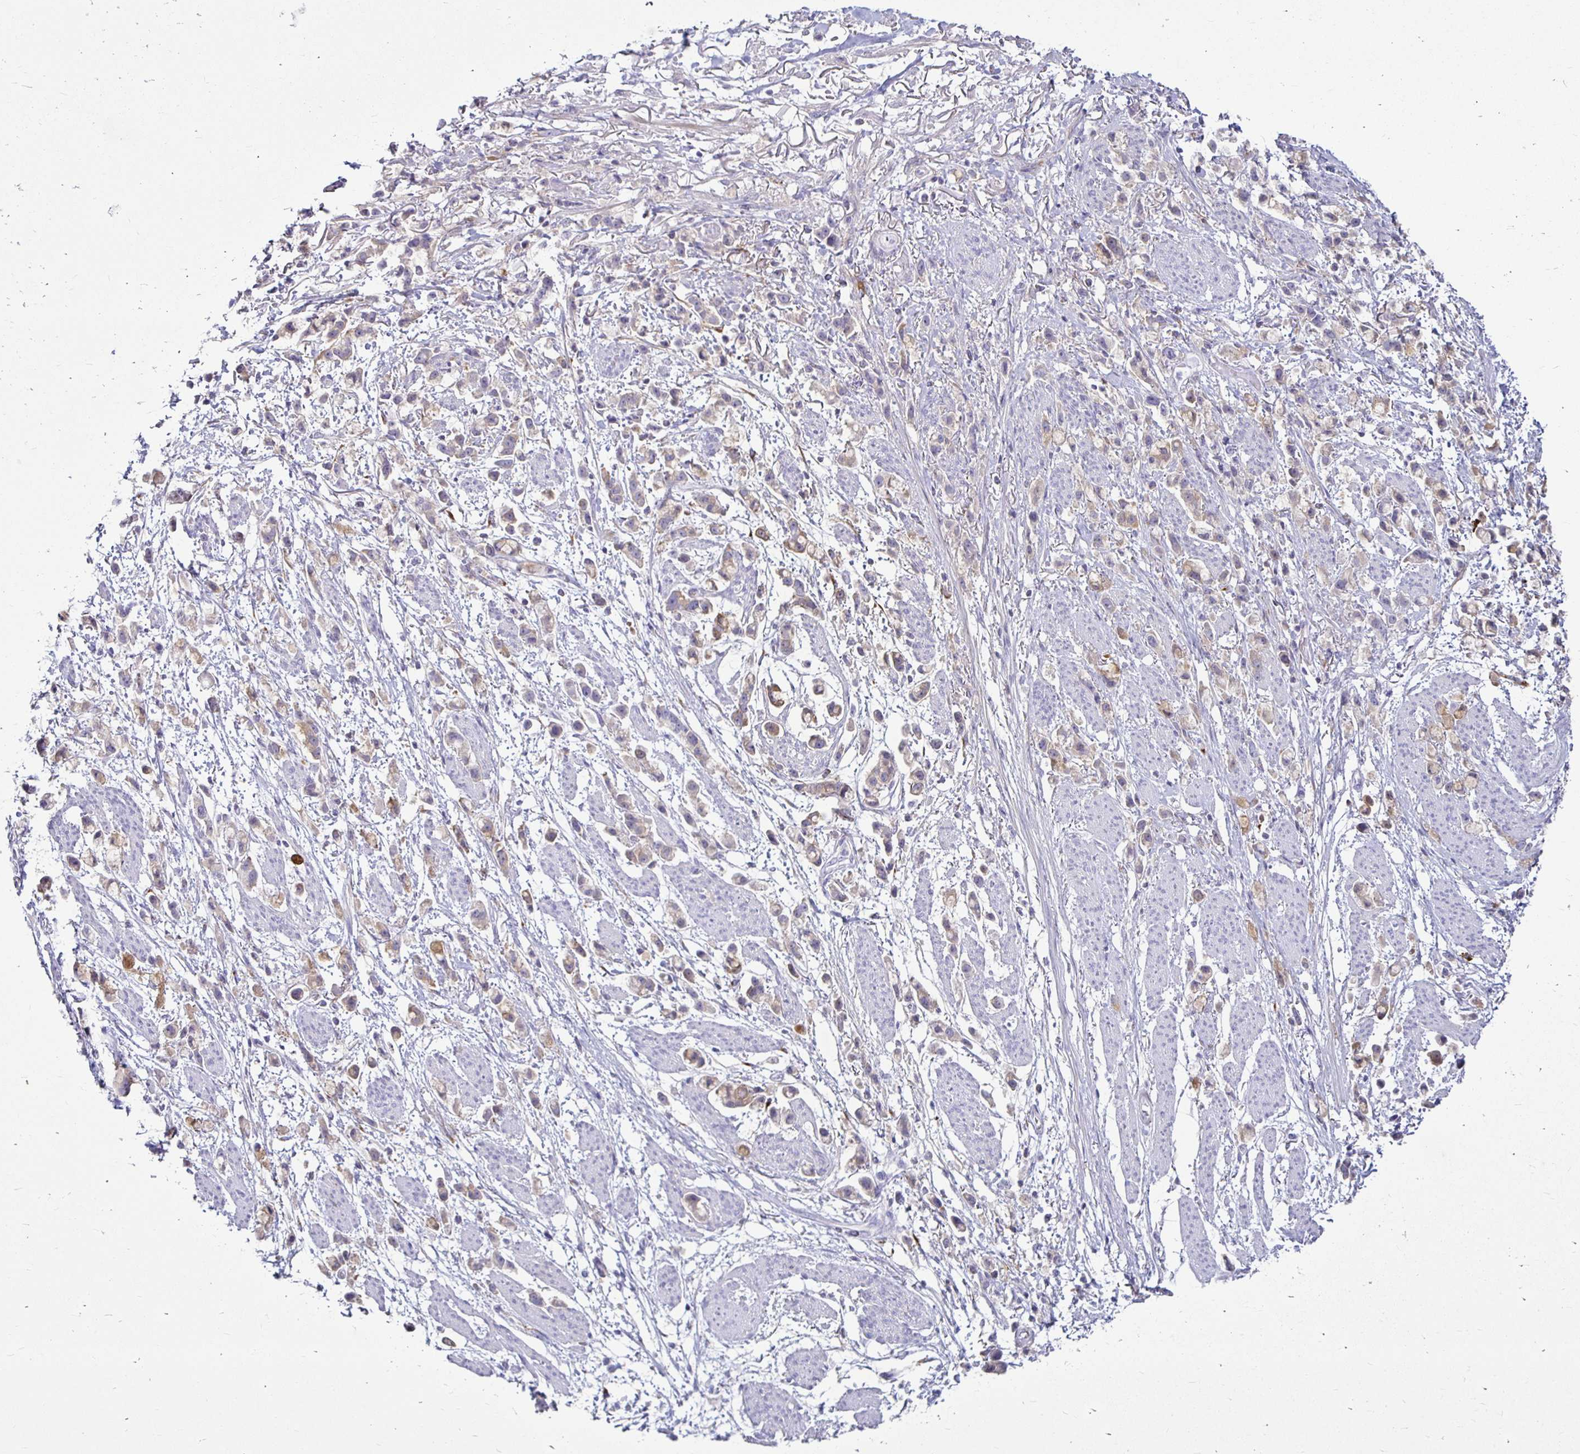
{"staining": {"intensity": "weak", "quantity": "25%-75%", "location": "cytoplasmic/membranous"}, "tissue": "stomach cancer", "cell_type": "Tumor cells", "image_type": "cancer", "snomed": [{"axis": "morphology", "description": "Adenocarcinoma, NOS"}, {"axis": "topography", "description": "Stomach"}], "caption": "The image exhibits a brown stain indicating the presence of a protein in the cytoplasmic/membranous of tumor cells in stomach cancer (adenocarcinoma).", "gene": "TIMP1", "patient": {"sex": "female", "age": 81}}